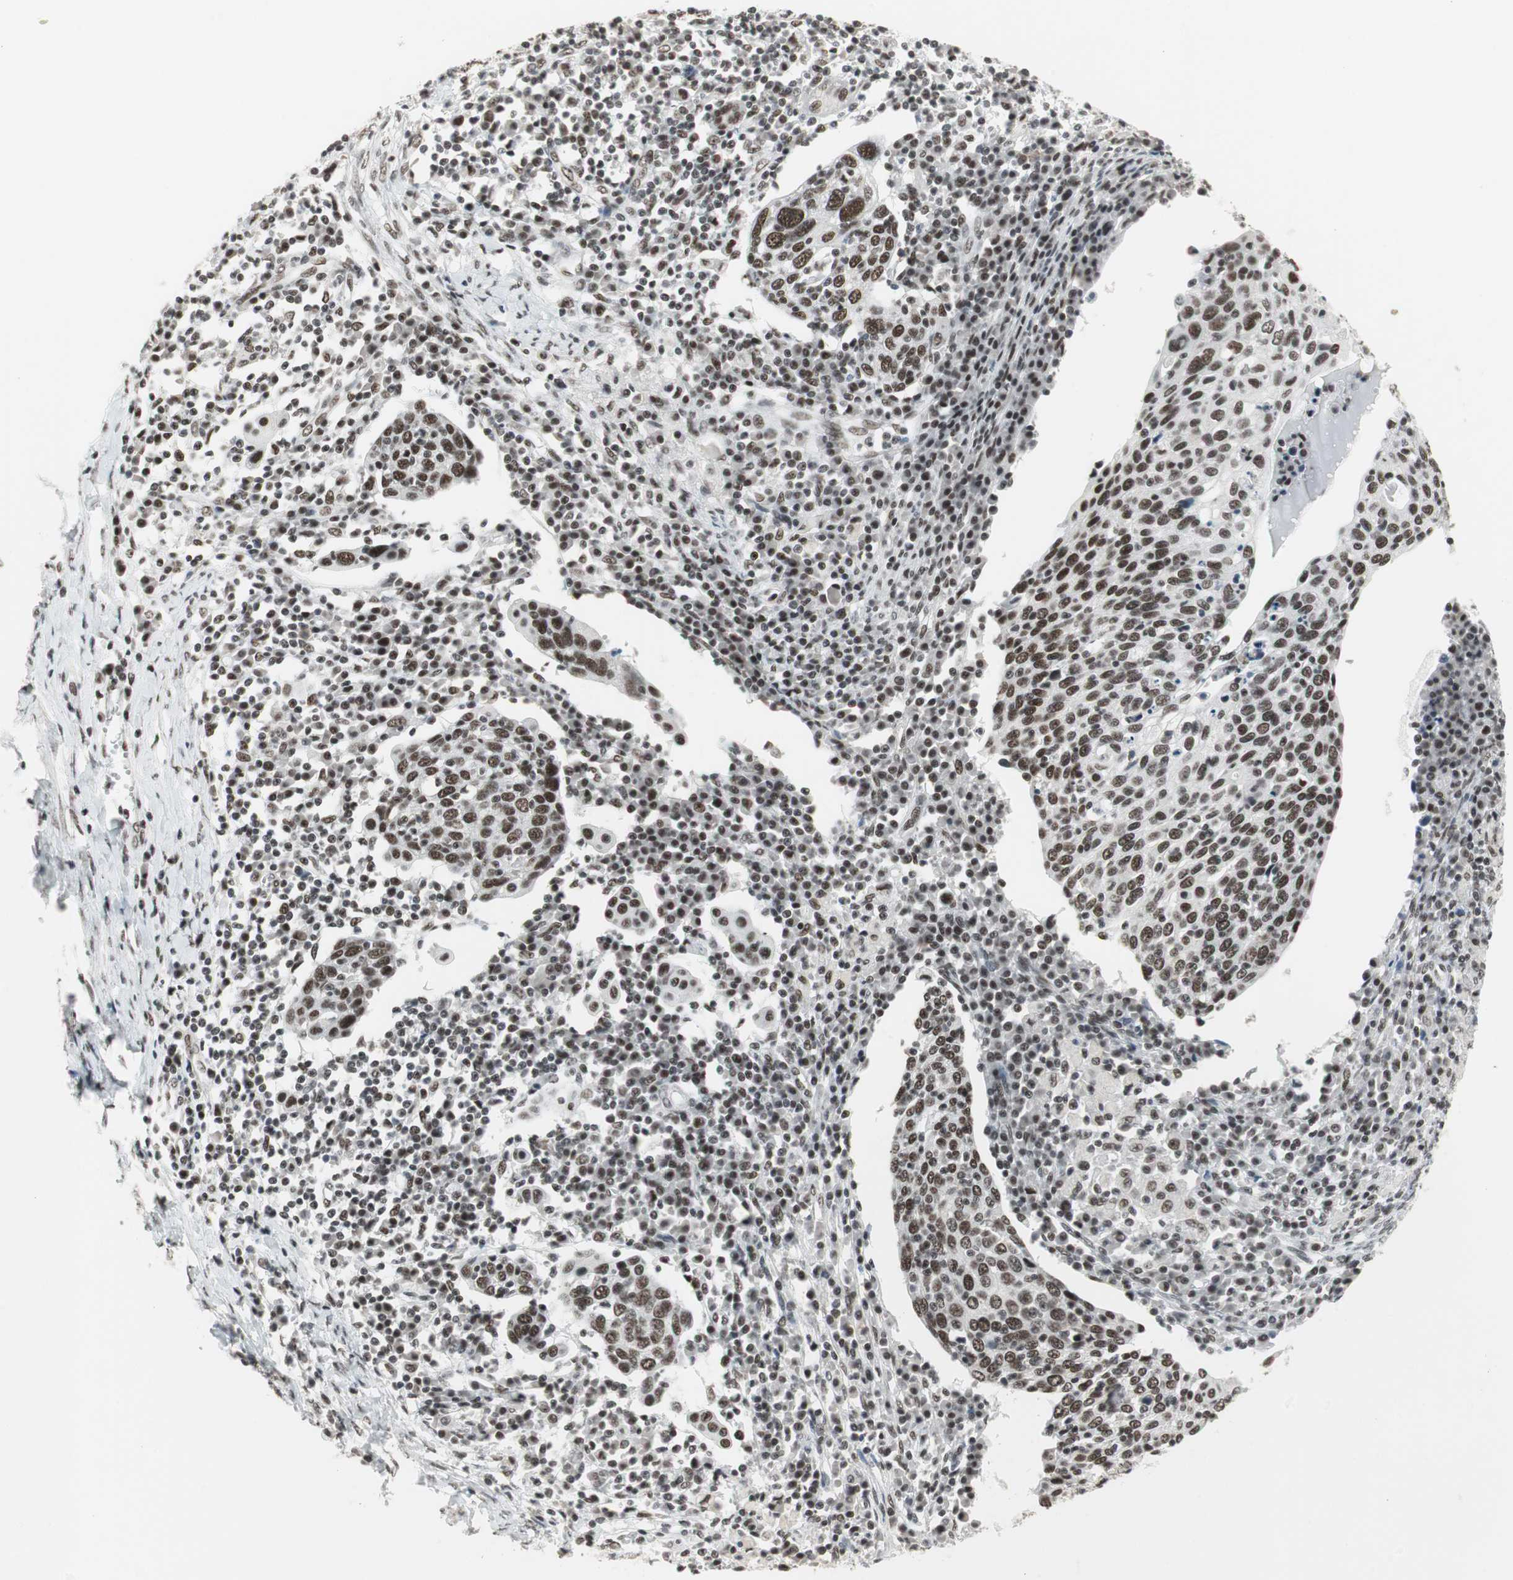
{"staining": {"intensity": "strong", "quantity": ">75%", "location": "nuclear"}, "tissue": "cervical cancer", "cell_type": "Tumor cells", "image_type": "cancer", "snomed": [{"axis": "morphology", "description": "Squamous cell carcinoma, NOS"}, {"axis": "topography", "description": "Cervix"}], "caption": "Cervical cancer (squamous cell carcinoma) stained for a protein (brown) displays strong nuclear positive expression in about >75% of tumor cells.", "gene": "RTF1", "patient": {"sex": "female", "age": 40}}